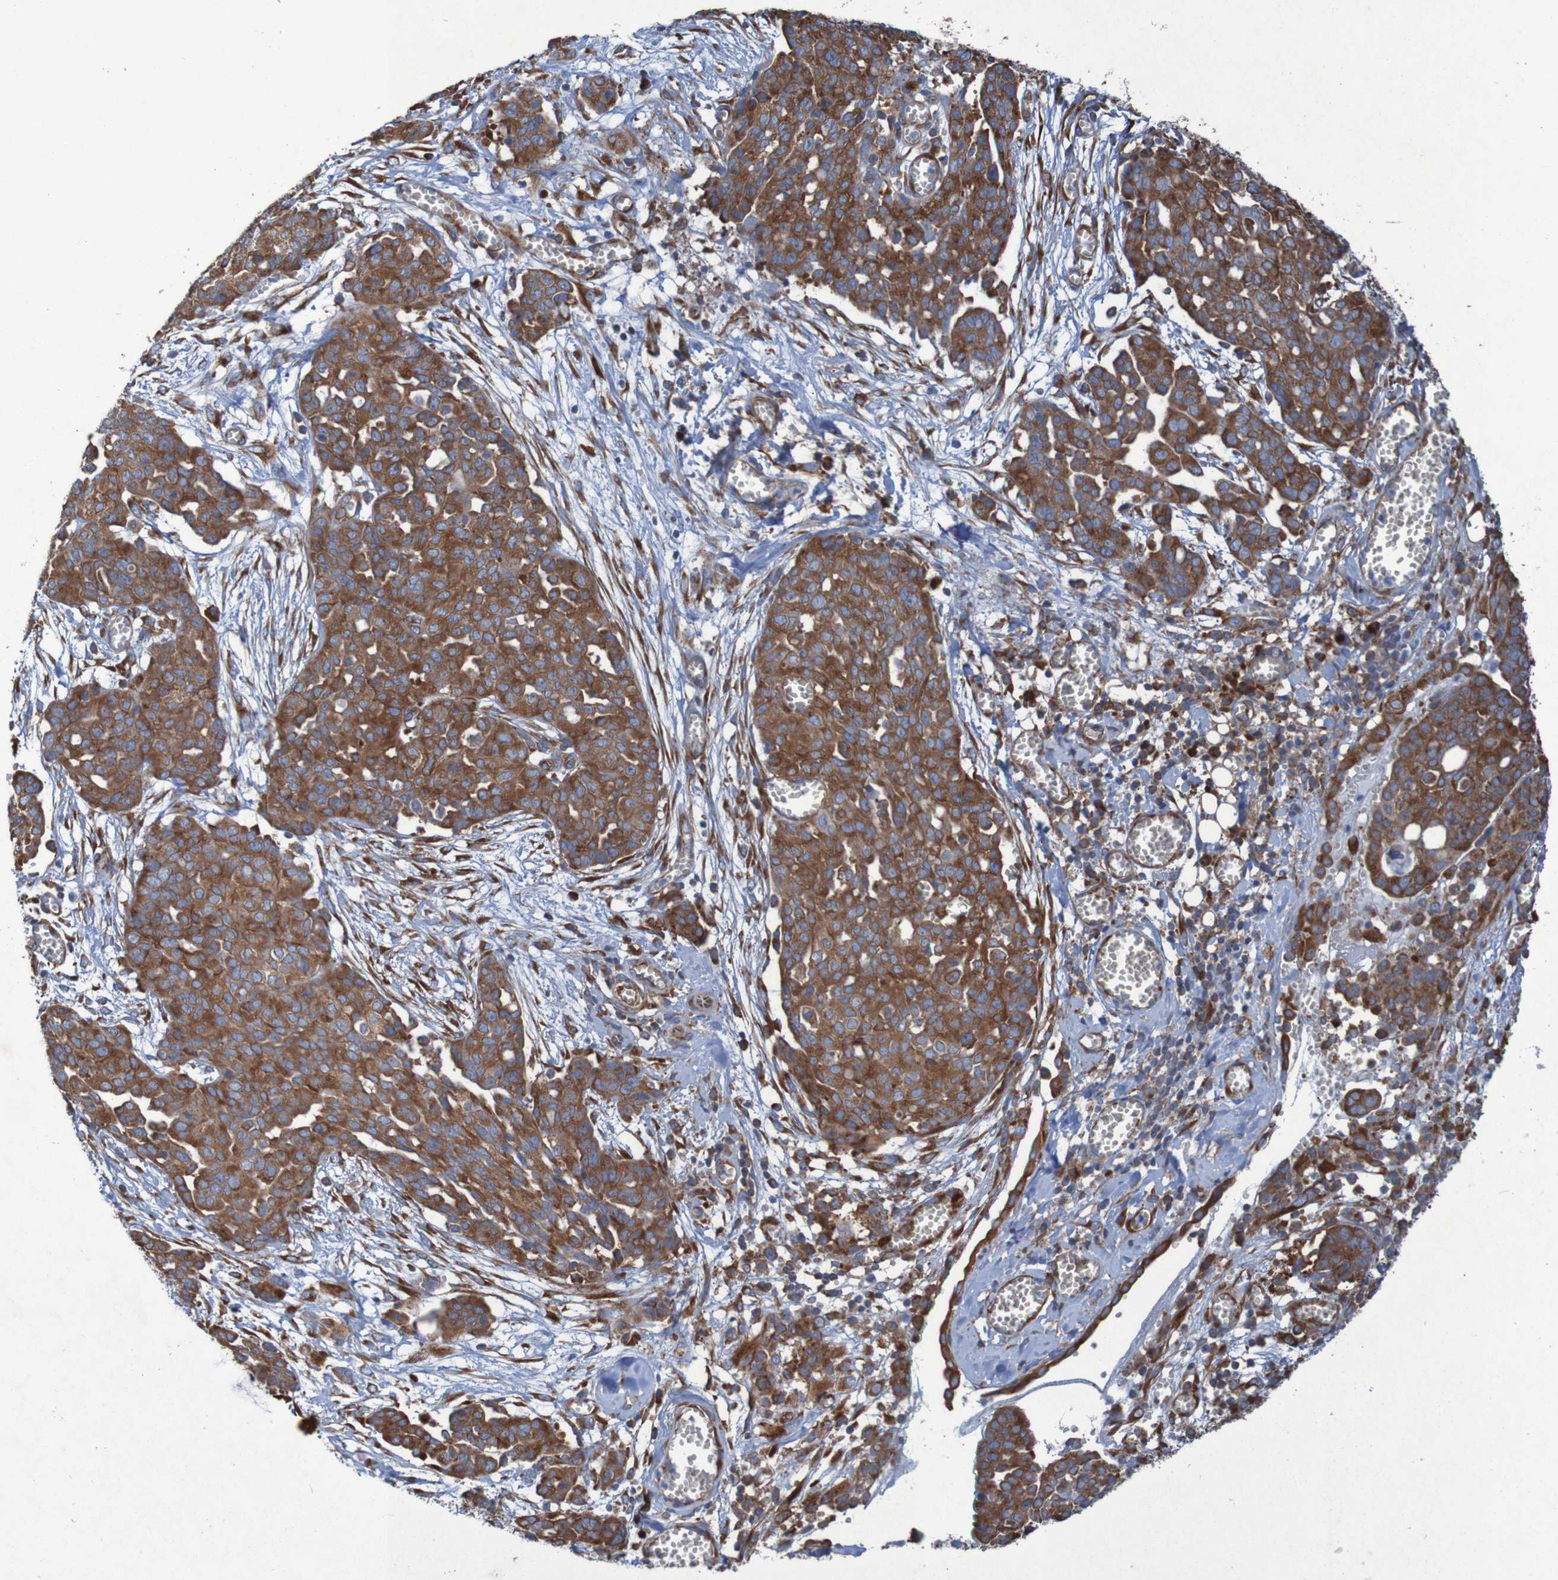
{"staining": {"intensity": "strong", "quantity": ">75%", "location": "cytoplasmic/membranous"}, "tissue": "ovarian cancer", "cell_type": "Tumor cells", "image_type": "cancer", "snomed": [{"axis": "morphology", "description": "Cystadenocarcinoma, serous, NOS"}, {"axis": "topography", "description": "Soft tissue"}, {"axis": "topography", "description": "Ovary"}], "caption": "A brown stain labels strong cytoplasmic/membranous expression of a protein in serous cystadenocarcinoma (ovarian) tumor cells.", "gene": "RPL10", "patient": {"sex": "female", "age": 57}}